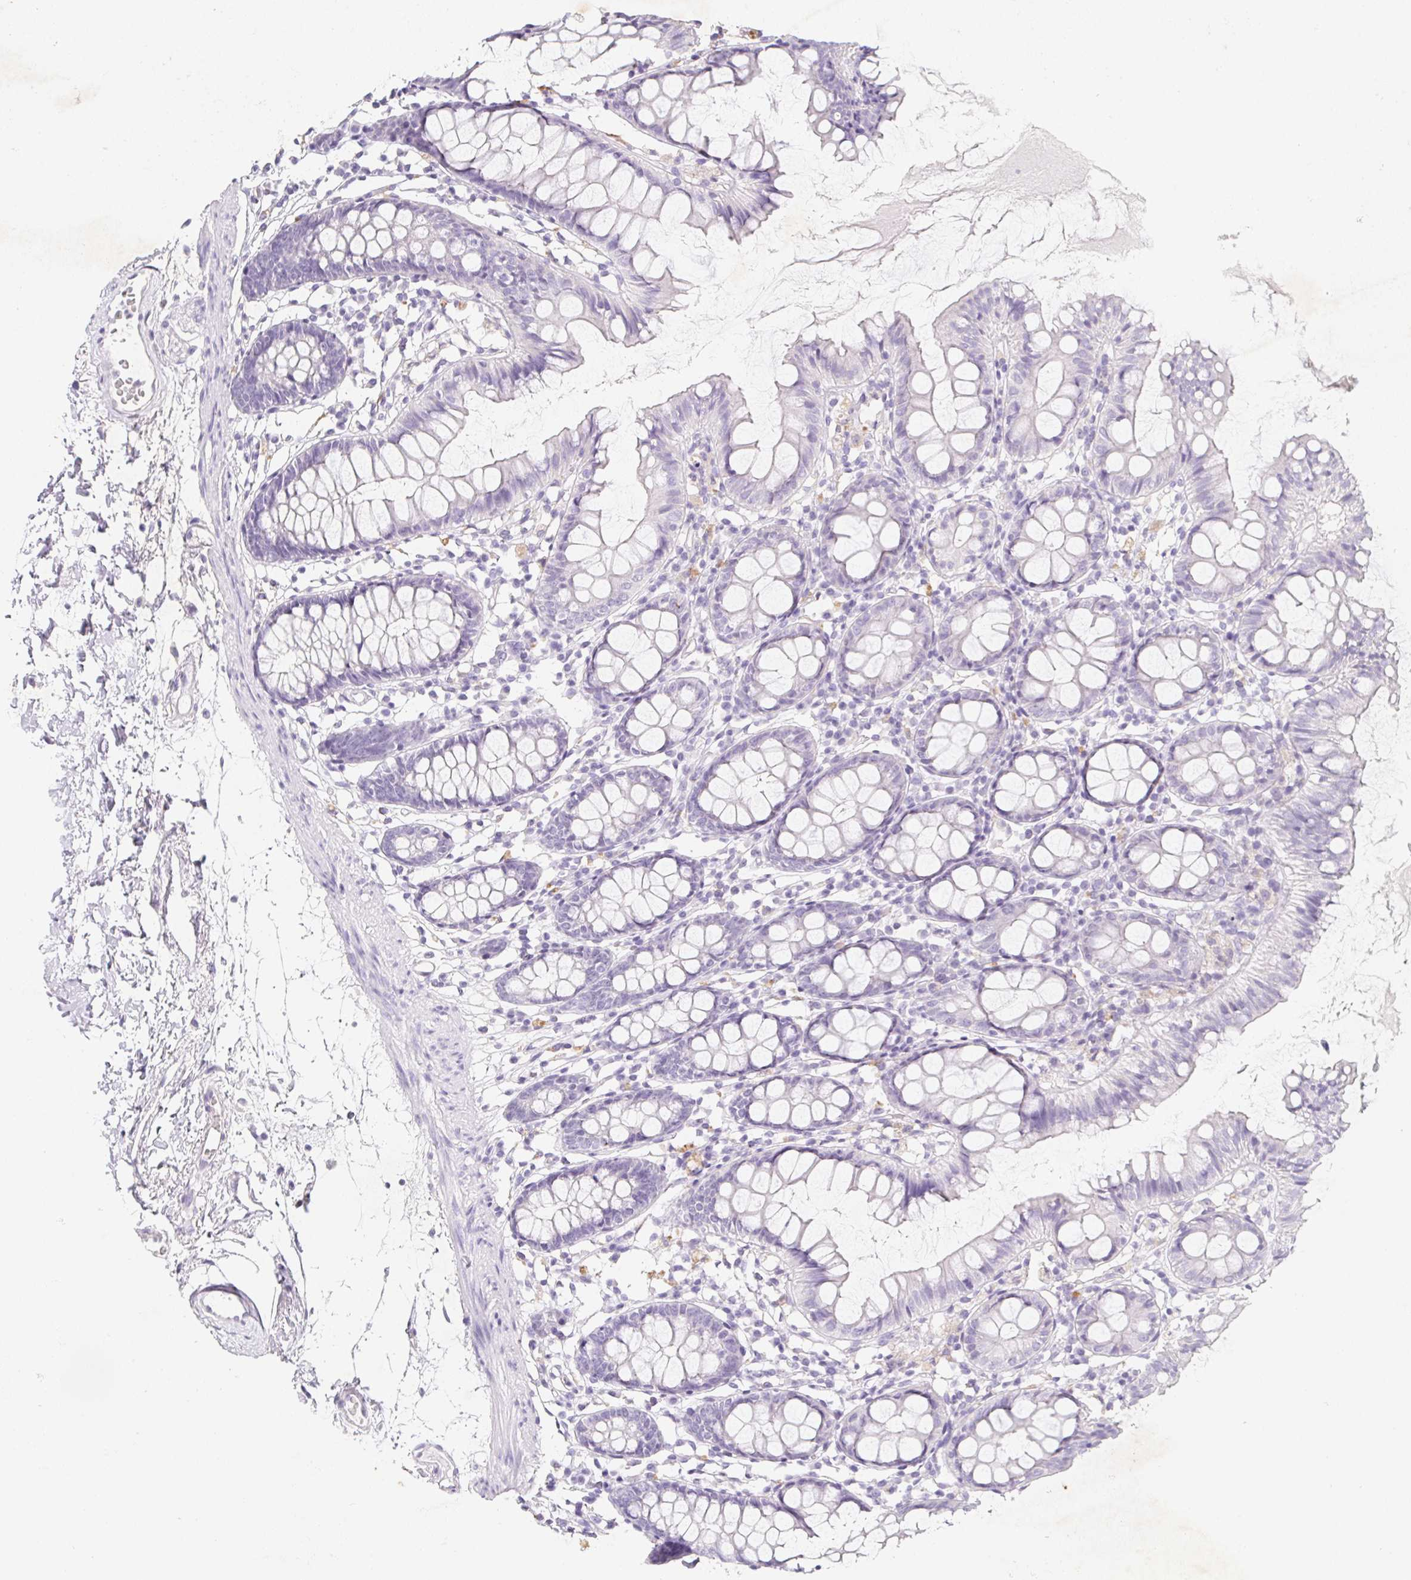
{"staining": {"intensity": "negative", "quantity": "none", "location": "none"}, "tissue": "colon", "cell_type": "Endothelial cells", "image_type": "normal", "snomed": [{"axis": "morphology", "description": "Normal tissue, NOS"}, {"axis": "topography", "description": "Colon"}], "caption": "Immunohistochemical staining of unremarkable human colon displays no significant positivity in endothelial cells.", "gene": "DCD", "patient": {"sex": "female", "age": 84}}